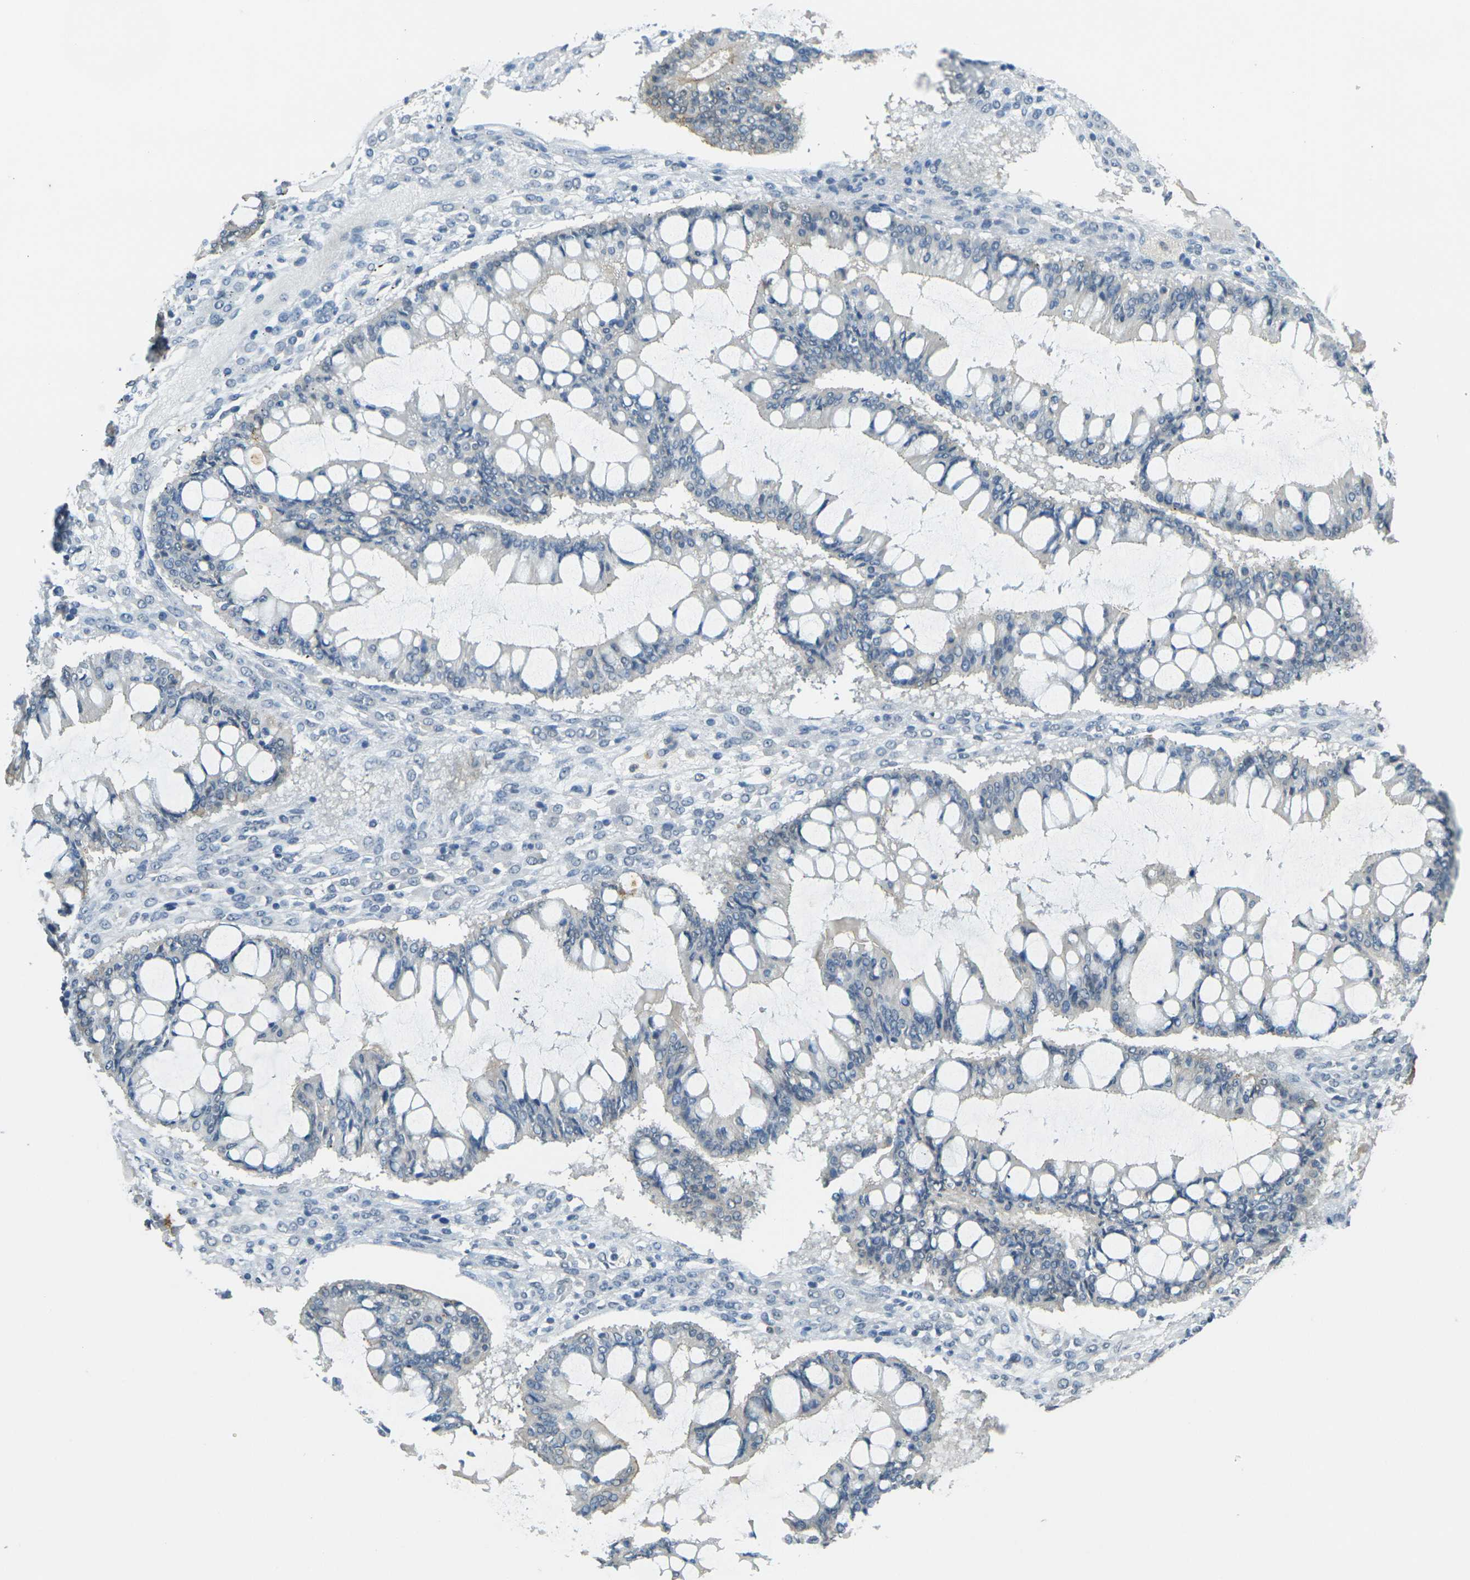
{"staining": {"intensity": "negative", "quantity": "none", "location": "none"}, "tissue": "ovarian cancer", "cell_type": "Tumor cells", "image_type": "cancer", "snomed": [{"axis": "morphology", "description": "Cystadenocarcinoma, mucinous, NOS"}, {"axis": "topography", "description": "Ovary"}], "caption": "Human ovarian cancer stained for a protein using immunohistochemistry (IHC) displays no staining in tumor cells.", "gene": "SPTBN2", "patient": {"sex": "female", "age": 73}}